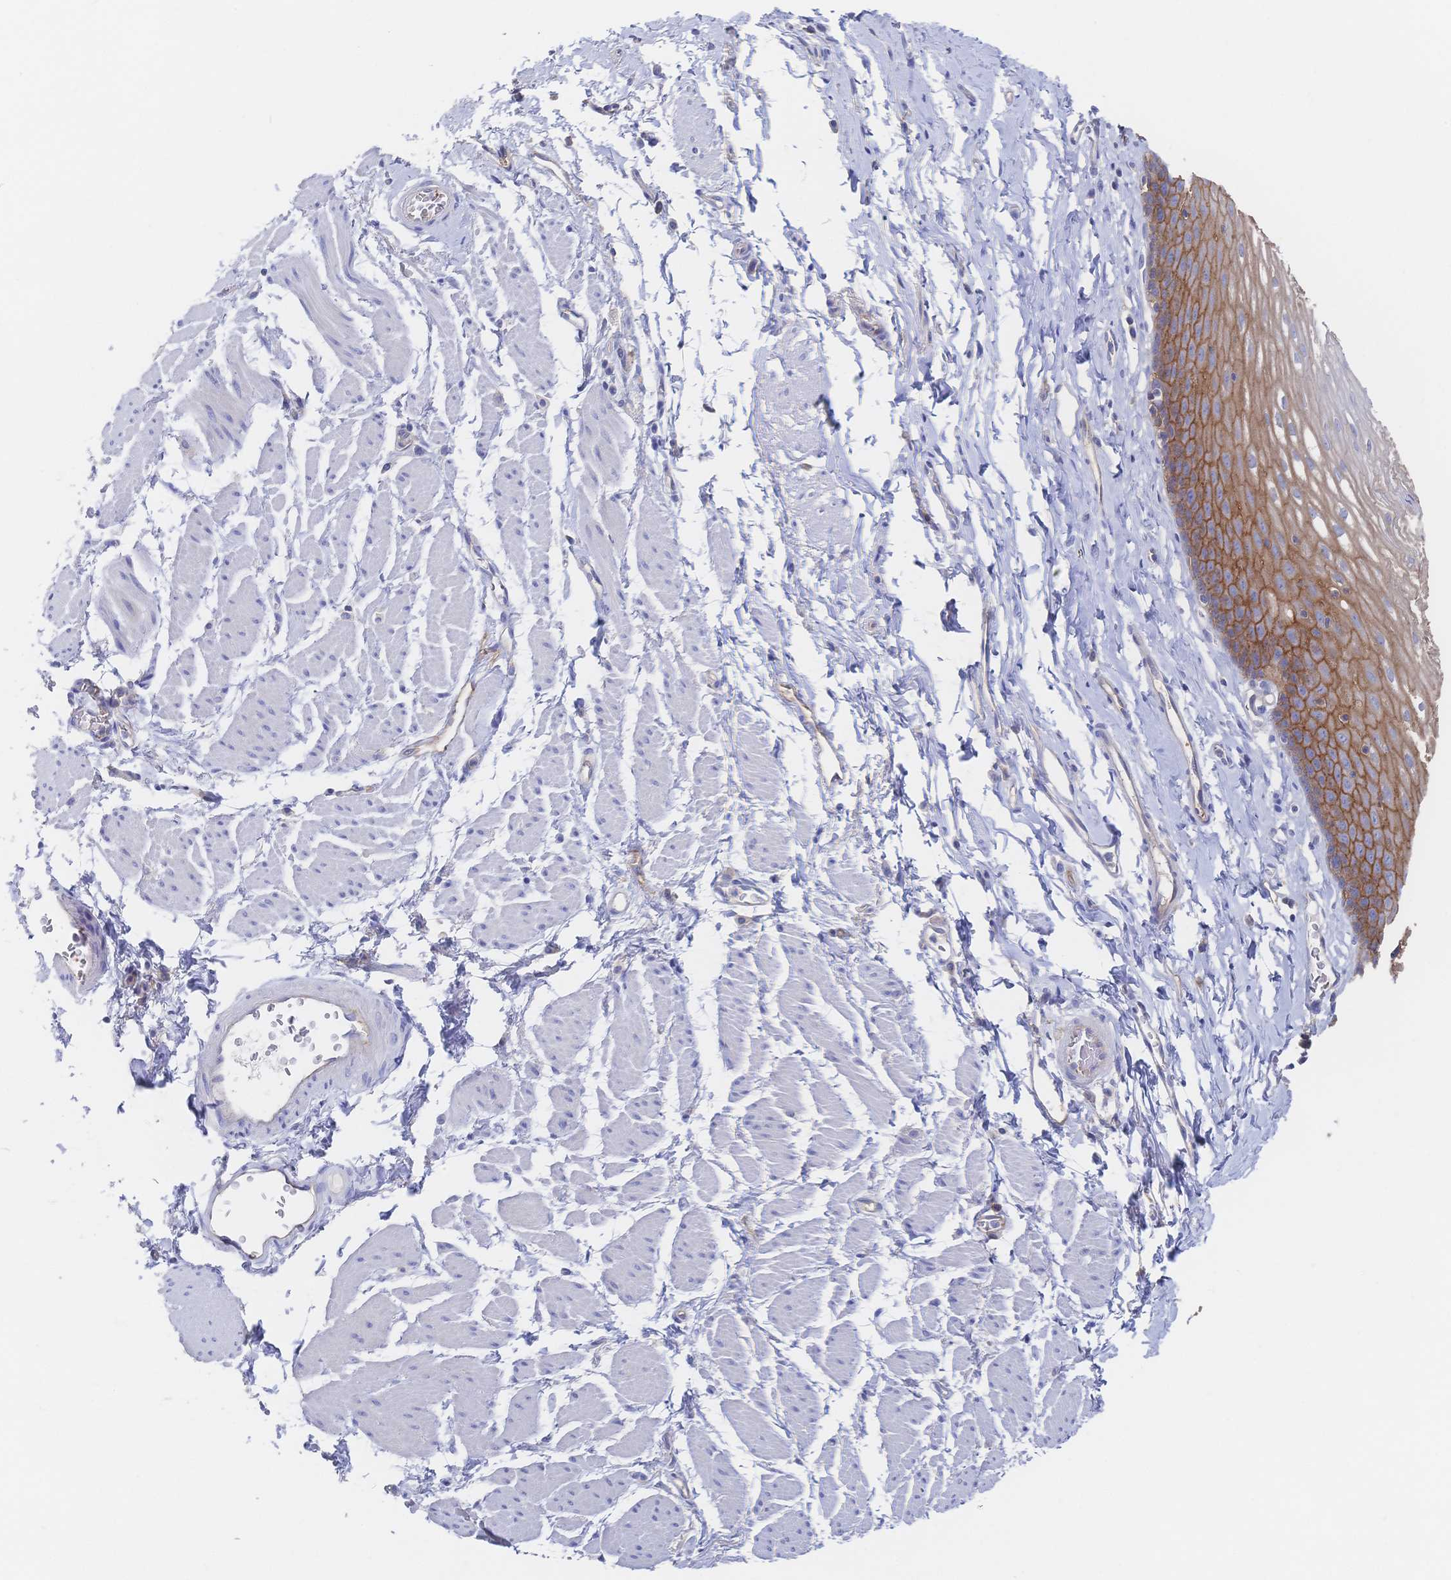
{"staining": {"intensity": "moderate", "quantity": ">75%", "location": "cytoplasmic/membranous"}, "tissue": "esophagus", "cell_type": "Squamous epithelial cells", "image_type": "normal", "snomed": [{"axis": "morphology", "description": "Normal tissue, NOS"}, {"axis": "topography", "description": "Esophagus"}], "caption": "This photomicrograph displays IHC staining of normal human esophagus, with medium moderate cytoplasmic/membranous positivity in about >75% of squamous epithelial cells.", "gene": "F11R", "patient": {"sex": "male", "age": 70}}